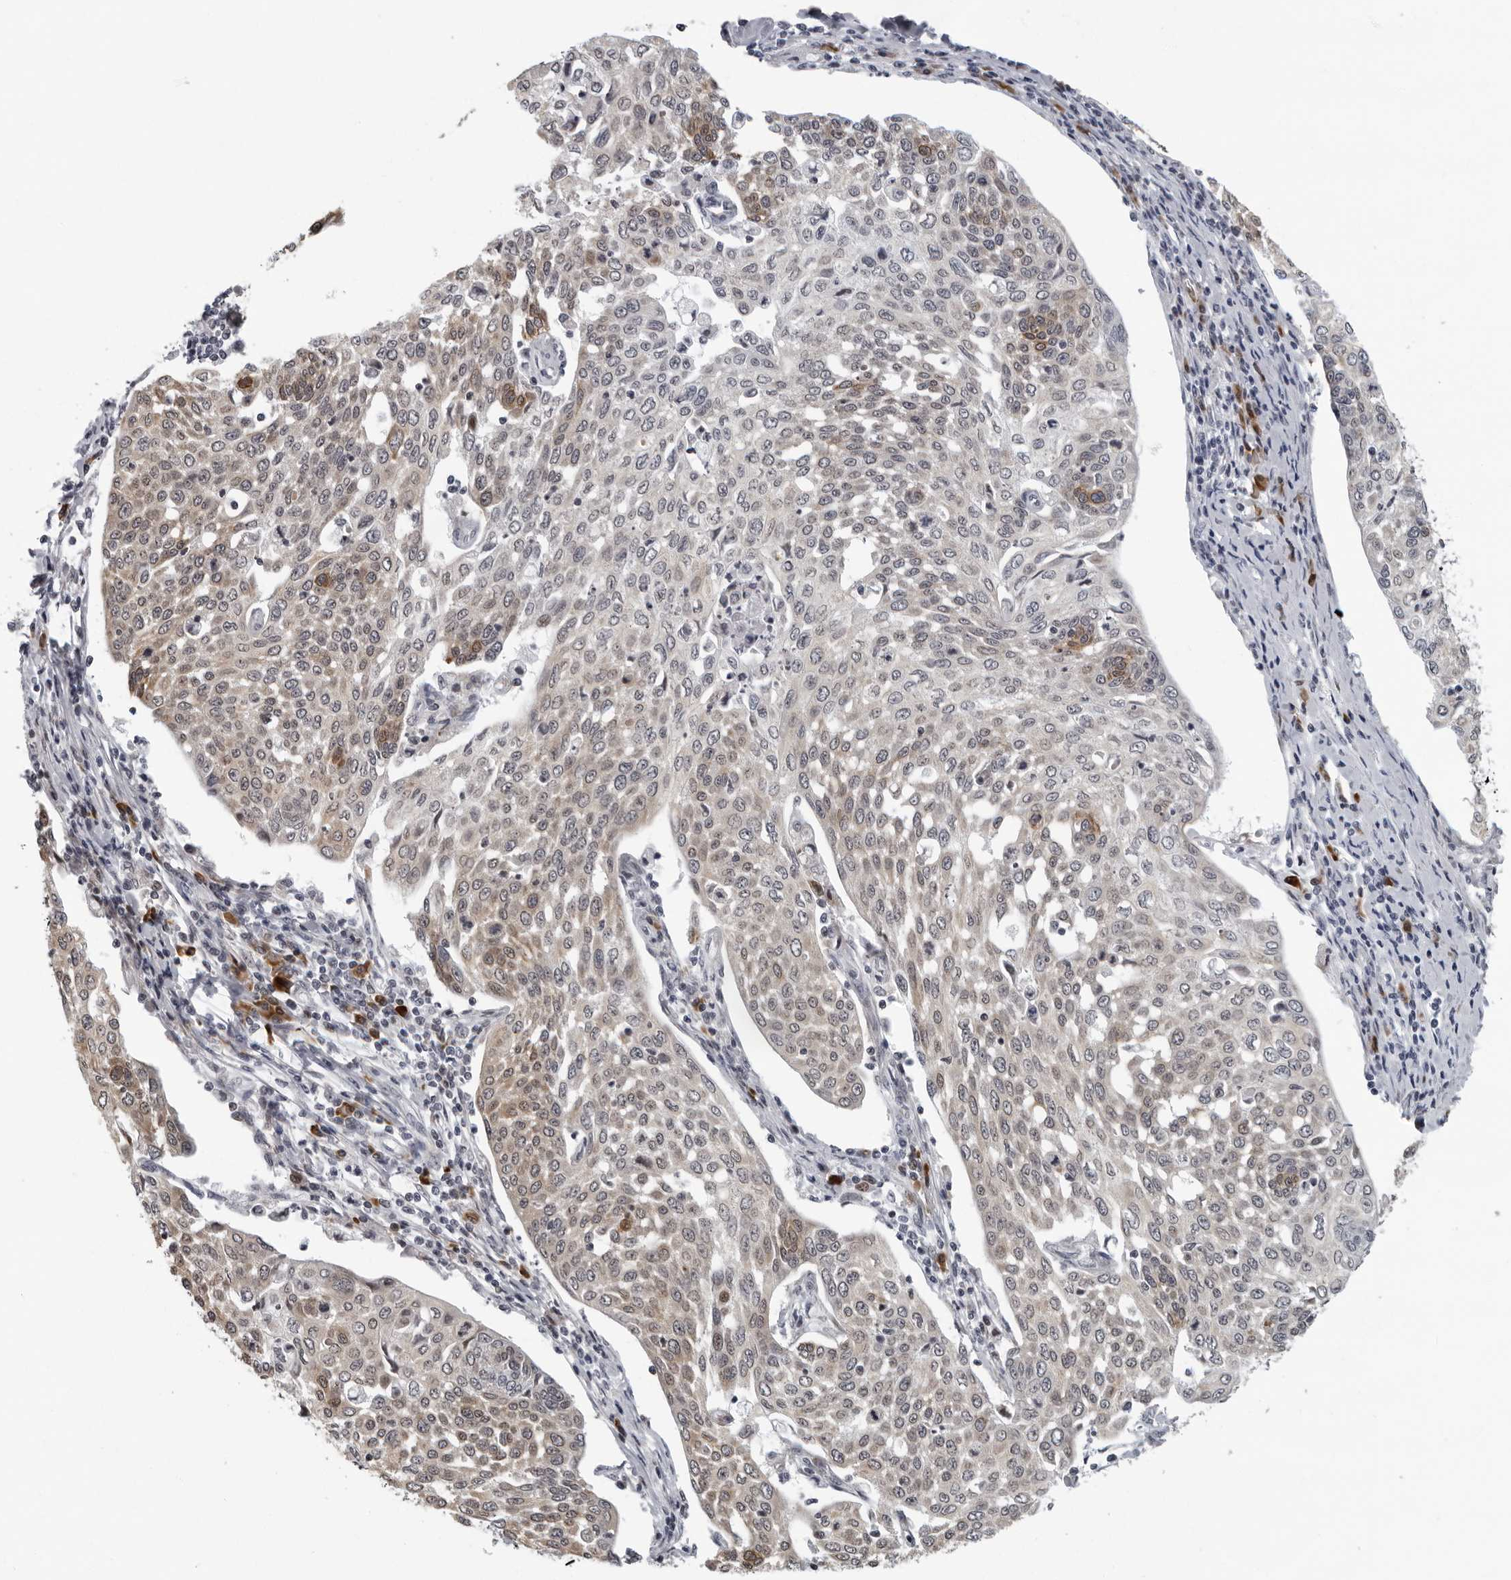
{"staining": {"intensity": "moderate", "quantity": "<25%", "location": "cytoplasmic/membranous"}, "tissue": "cervical cancer", "cell_type": "Tumor cells", "image_type": "cancer", "snomed": [{"axis": "morphology", "description": "Squamous cell carcinoma, NOS"}, {"axis": "topography", "description": "Cervix"}], "caption": "Immunohistochemistry (IHC) of squamous cell carcinoma (cervical) displays low levels of moderate cytoplasmic/membranous staining in approximately <25% of tumor cells.", "gene": "PIP4K2C", "patient": {"sex": "female", "age": 34}}